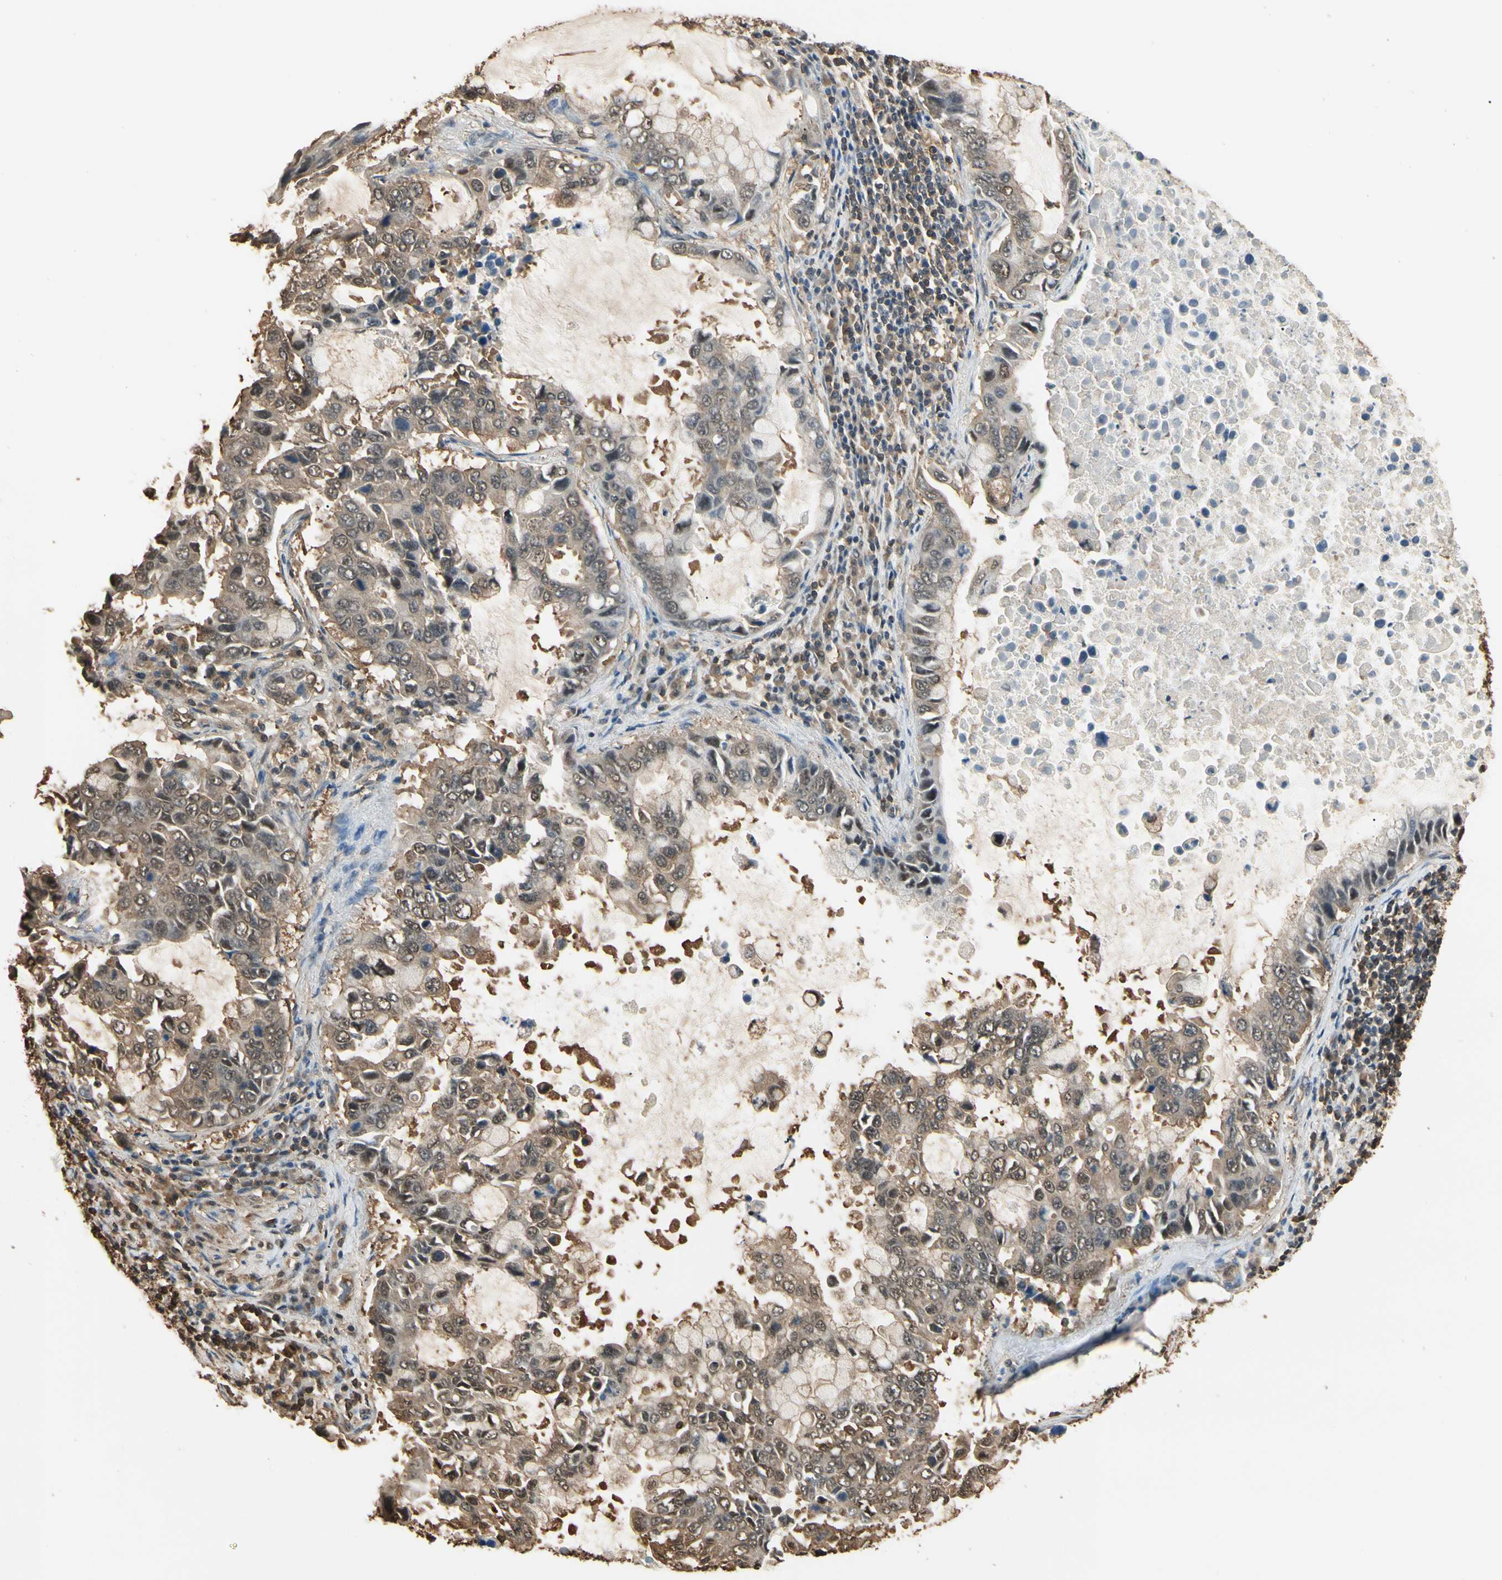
{"staining": {"intensity": "moderate", "quantity": "<25%", "location": "cytoplasmic/membranous,nuclear"}, "tissue": "lung cancer", "cell_type": "Tumor cells", "image_type": "cancer", "snomed": [{"axis": "morphology", "description": "Adenocarcinoma, NOS"}, {"axis": "topography", "description": "Lung"}], "caption": "Adenocarcinoma (lung) stained with DAB (3,3'-diaminobenzidine) immunohistochemistry (IHC) shows low levels of moderate cytoplasmic/membranous and nuclear expression in about <25% of tumor cells. The staining was performed using DAB (3,3'-diaminobenzidine), with brown indicating positive protein expression. Nuclei are stained blue with hematoxylin.", "gene": "YWHAE", "patient": {"sex": "male", "age": 64}}